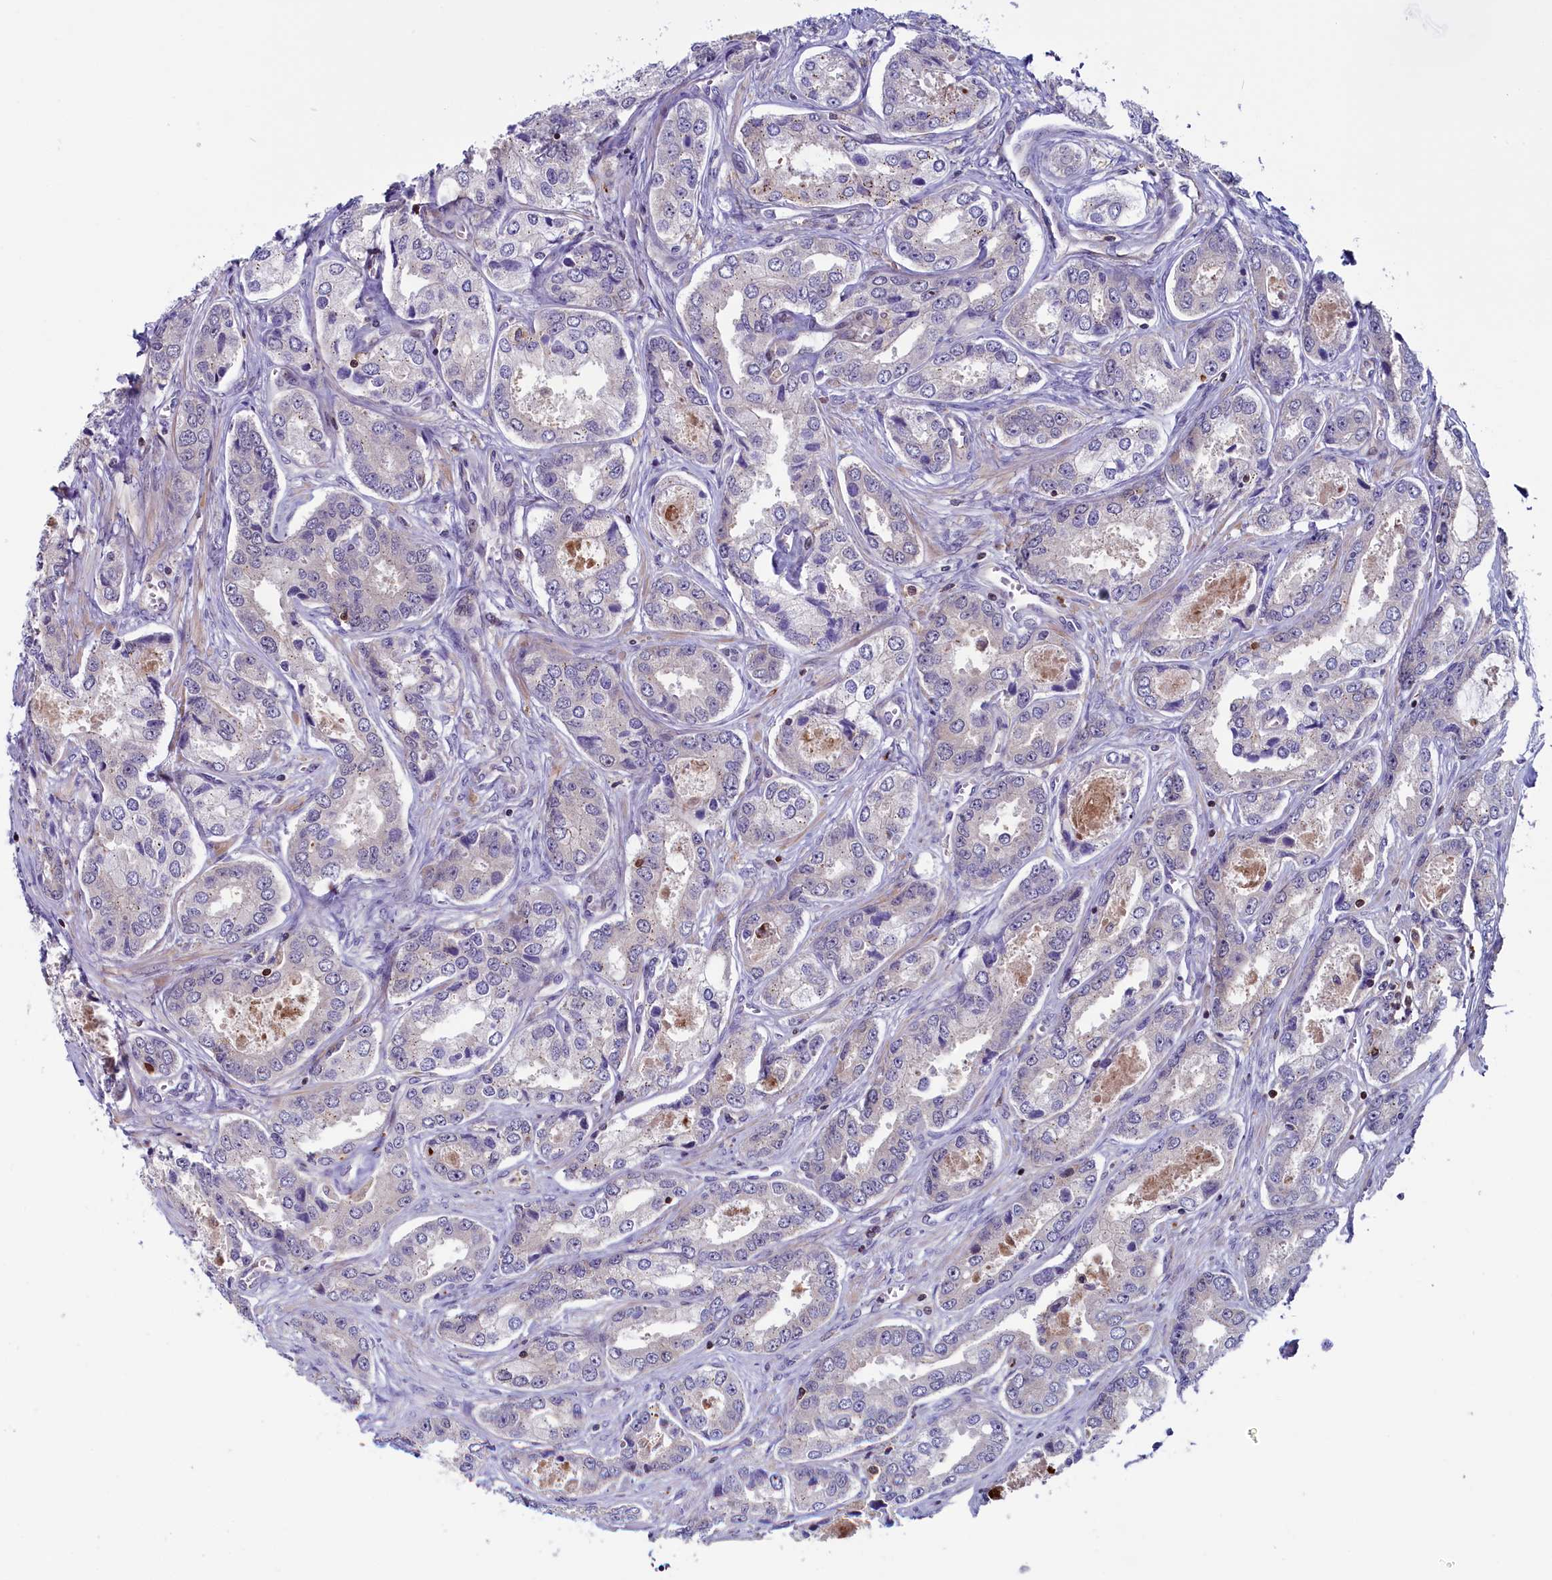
{"staining": {"intensity": "weak", "quantity": "25%-75%", "location": "cytoplasmic/membranous"}, "tissue": "prostate cancer", "cell_type": "Tumor cells", "image_type": "cancer", "snomed": [{"axis": "morphology", "description": "Adenocarcinoma, Low grade"}, {"axis": "topography", "description": "Prostate"}], "caption": "Human adenocarcinoma (low-grade) (prostate) stained with a brown dye exhibits weak cytoplasmic/membranous positive positivity in approximately 25%-75% of tumor cells.", "gene": "CIAPIN1", "patient": {"sex": "male", "age": 68}}